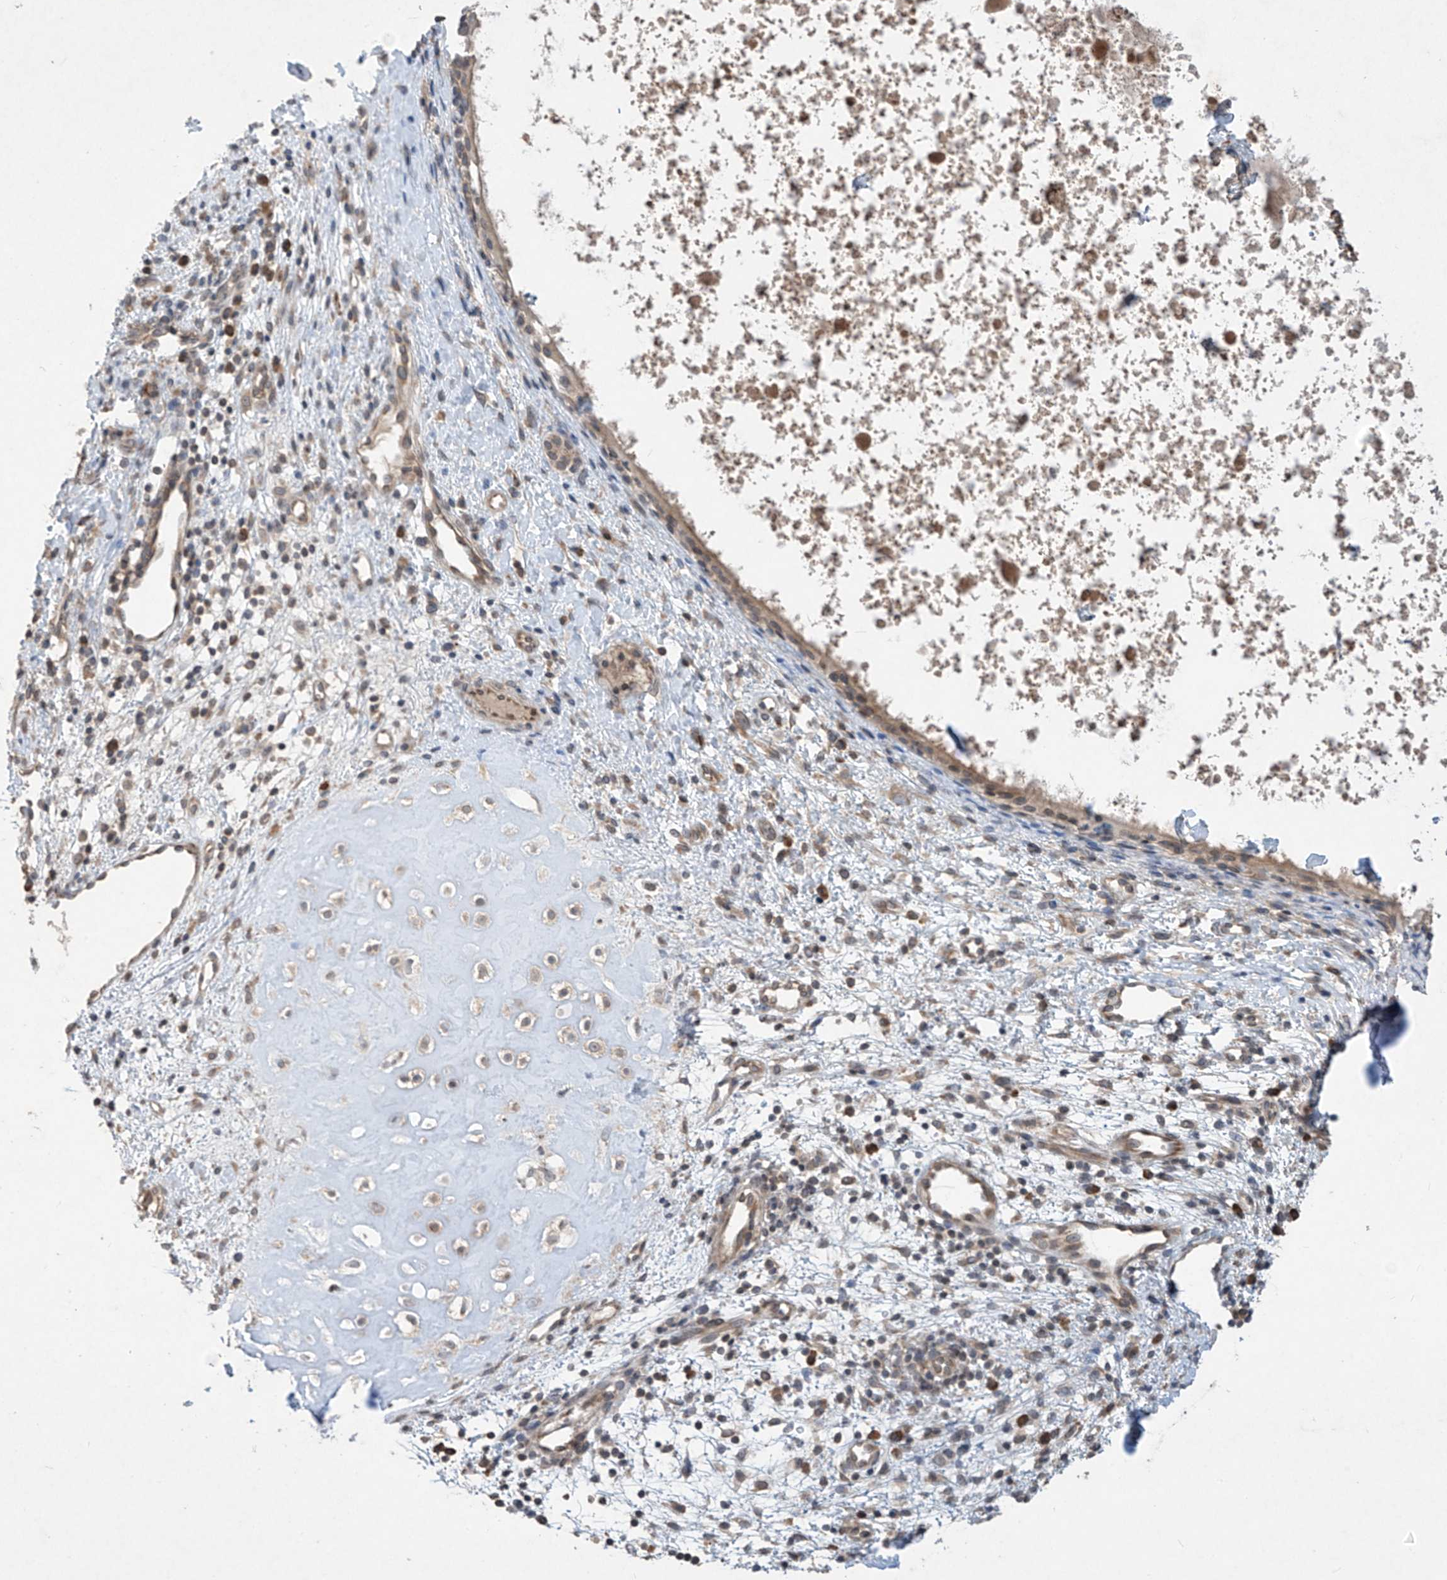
{"staining": {"intensity": "moderate", "quantity": ">75%", "location": "cytoplasmic/membranous"}, "tissue": "nasopharynx", "cell_type": "Respiratory epithelial cells", "image_type": "normal", "snomed": [{"axis": "morphology", "description": "Normal tissue, NOS"}, {"axis": "topography", "description": "Nasopharynx"}], "caption": "Immunohistochemistry (IHC) photomicrograph of normal human nasopharynx stained for a protein (brown), which demonstrates medium levels of moderate cytoplasmic/membranous staining in about >75% of respiratory epithelial cells.", "gene": "RPL34", "patient": {"sex": "male", "age": 22}}